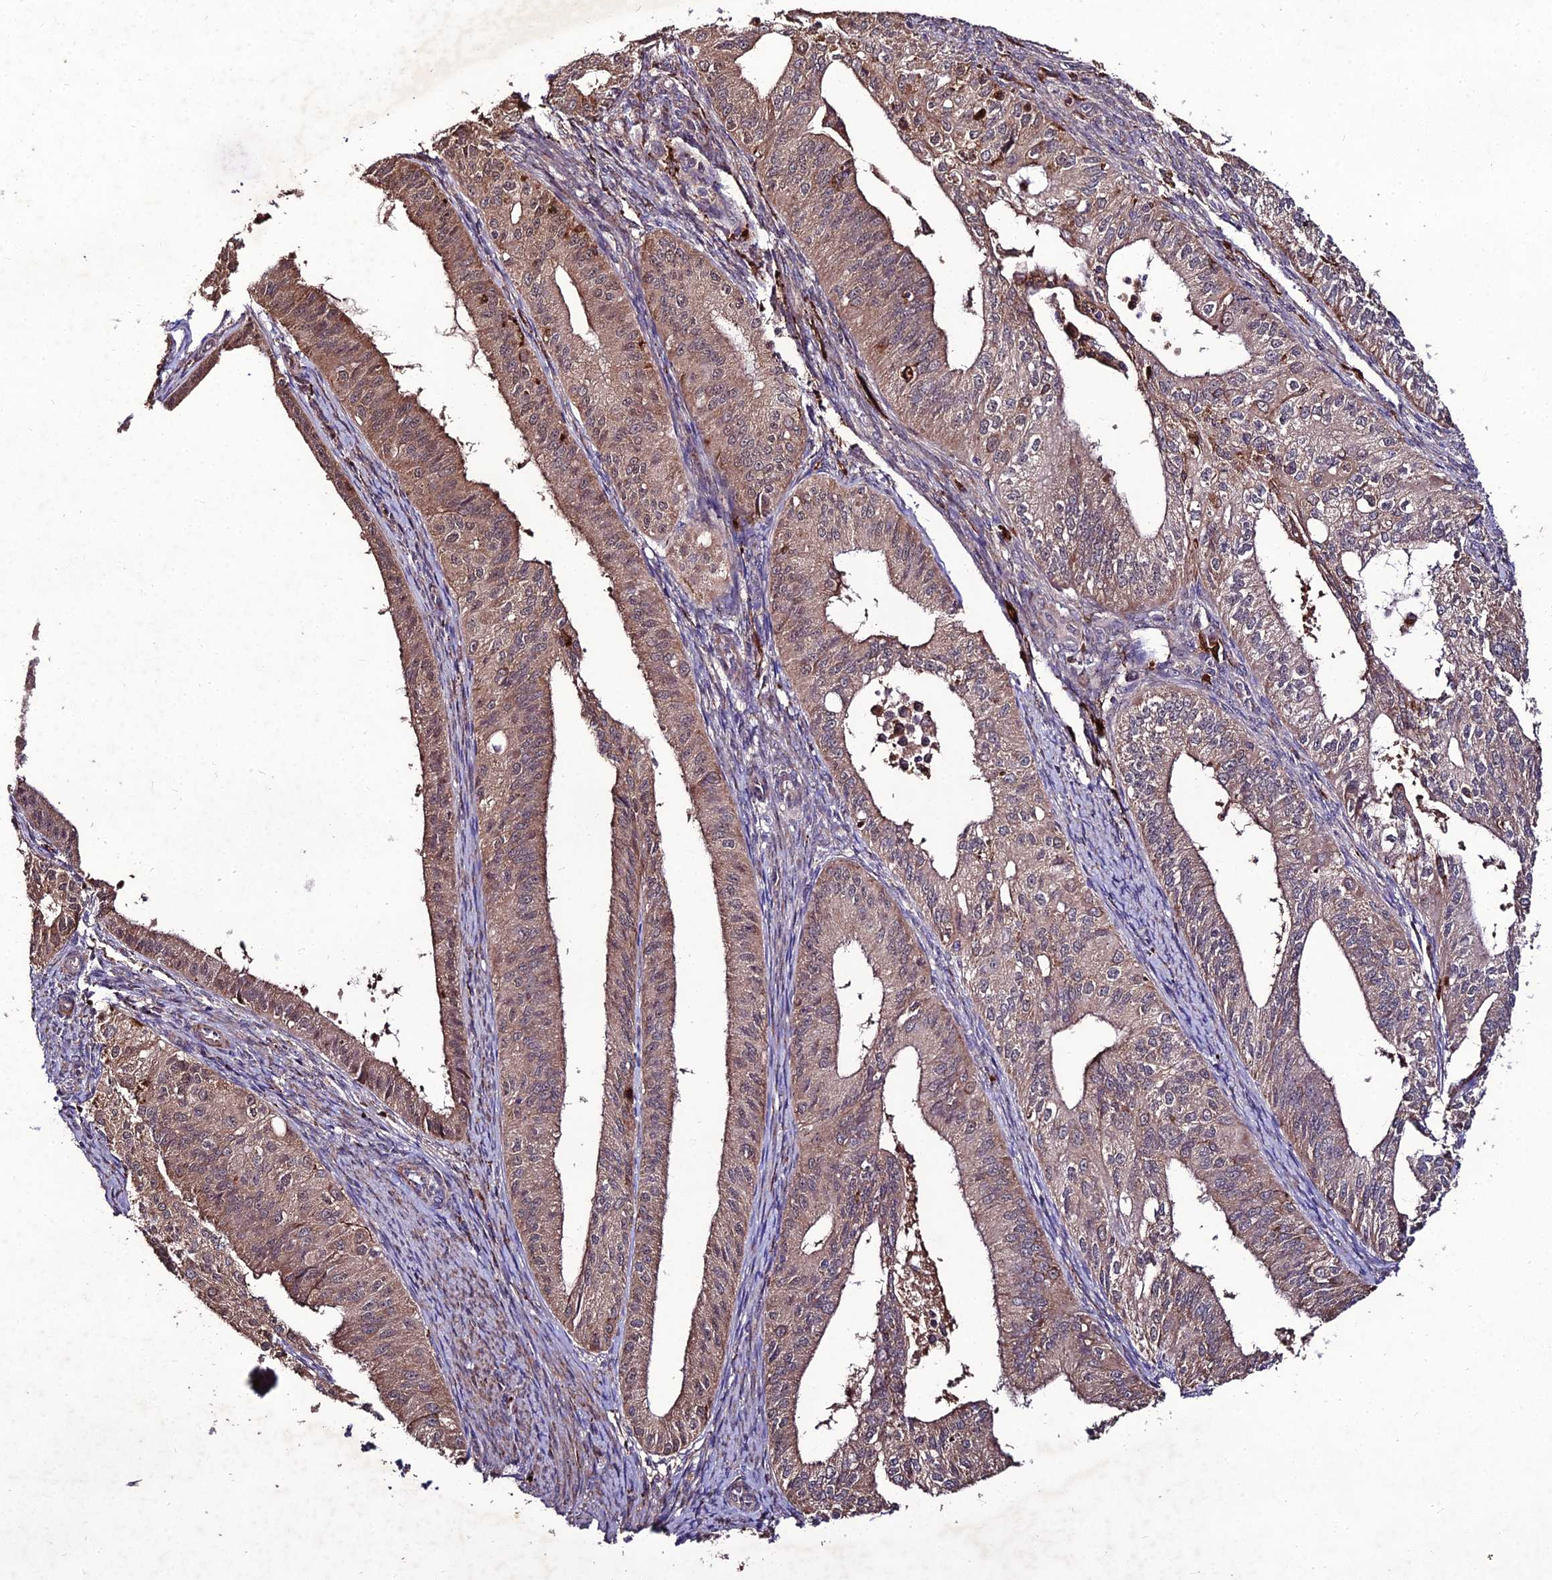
{"staining": {"intensity": "moderate", "quantity": "25%-75%", "location": "cytoplasmic/membranous,nuclear"}, "tissue": "endometrial cancer", "cell_type": "Tumor cells", "image_type": "cancer", "snomed": [{"axis": "morphology", "description": "Adenocarcinoma, NOS"}, {"axis": "topography", "description": "Endometrium"}], "caption": "Human endometrial adenocarcinoma stained with a brown dye displays moderate cytoplasmic/membranous and nuclear positive expression in about 25%-75% of tumor cells.", "gene": "ZNF766", "patient": {"sex": "female", "age": 50}}